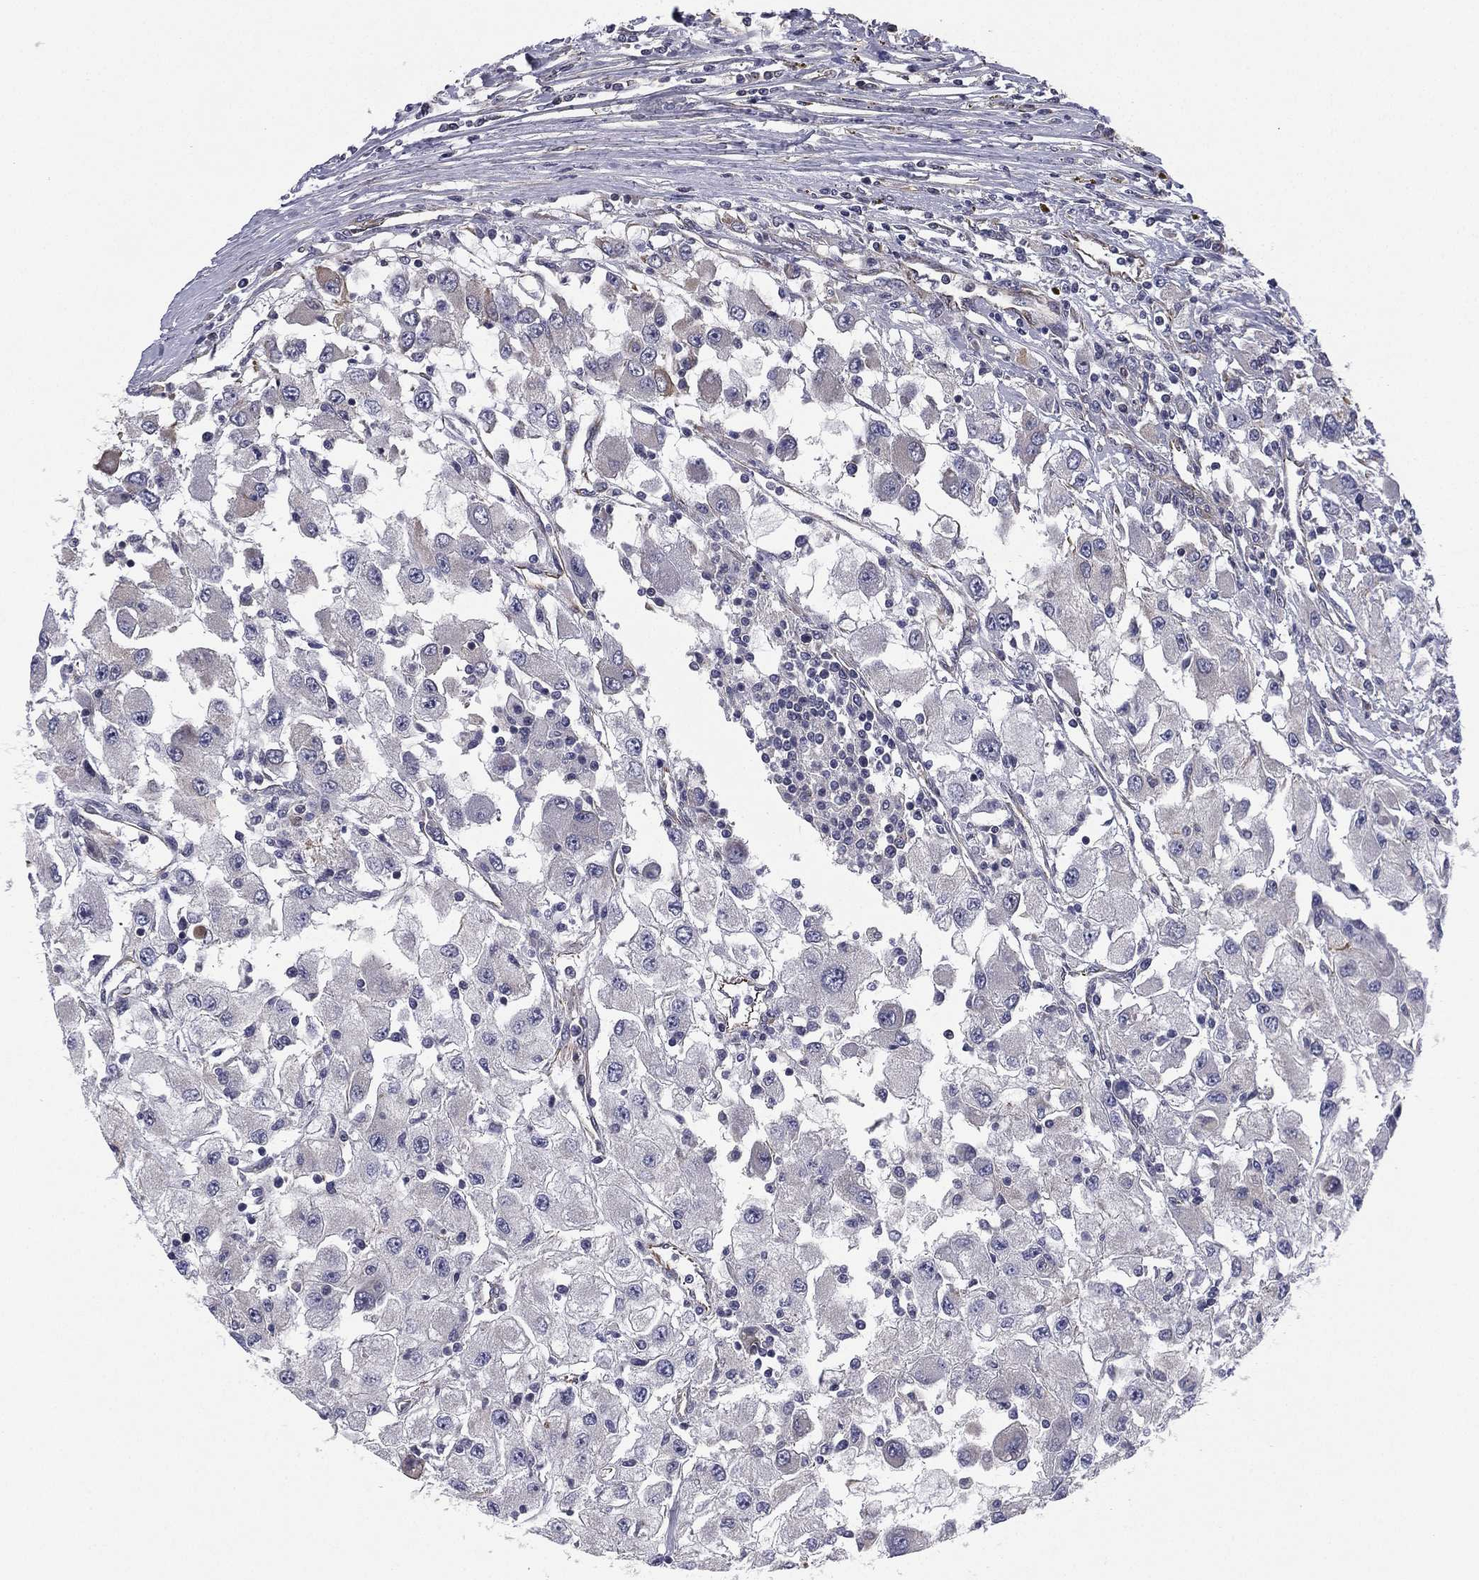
{"staining": {"intensity": "weak", "quantity": "<25%", "location": "cytoplasmic/membranous"}, "tissue": "renal cancer", "cell_type": "Tumor cells", "image_type": "cancer", "snomed": [{"axis": "morphology", "description": "Adenocarcinoma, NOS"}, {"axis": "topography", "description": "Kidney"}], "caption": "The immunohistochemistry histopathology image has no significant expression in tumor cells of renal cancer tissue.", "gene": "SCUBE1", "patient": {"sex": "female", "age": 67}}